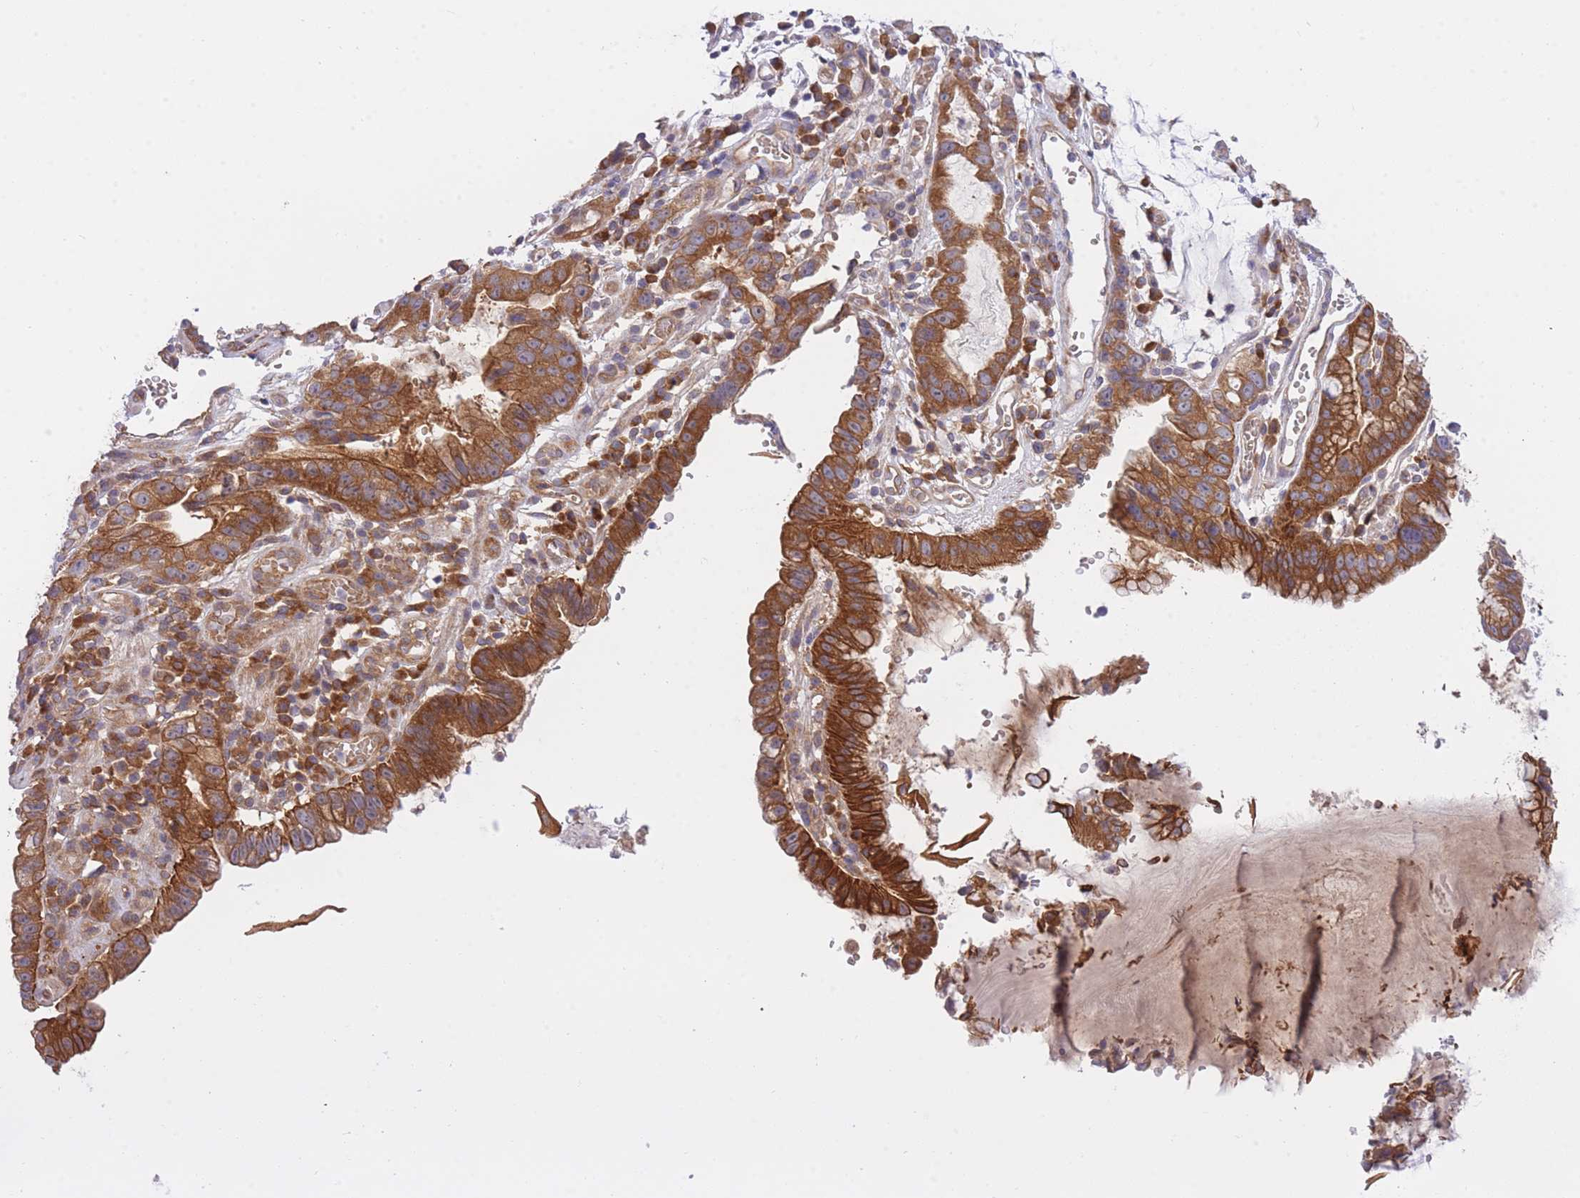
{"staining": {"intensity": "strong", "quantity": ">75%", "location": "cytoplasmic/membranous"}, "tissue": "stomach cancer", "cell_type": "Tumor cells", "image_type": "cancer", "snomed": [{"axis": "morphology", "description": "Adenocarcinoma, NOS"}, {"axis": "topography", "description": "Stomach"}], "caption": "A micrograph showing strong cytoplasmic/membranous staining in about >75% of tumor cells in stomach cancer, as visualized by brown immunohistochemical staining.", "gene": "EIF2B2", "patient": {"sex": "male", "age": 55}}